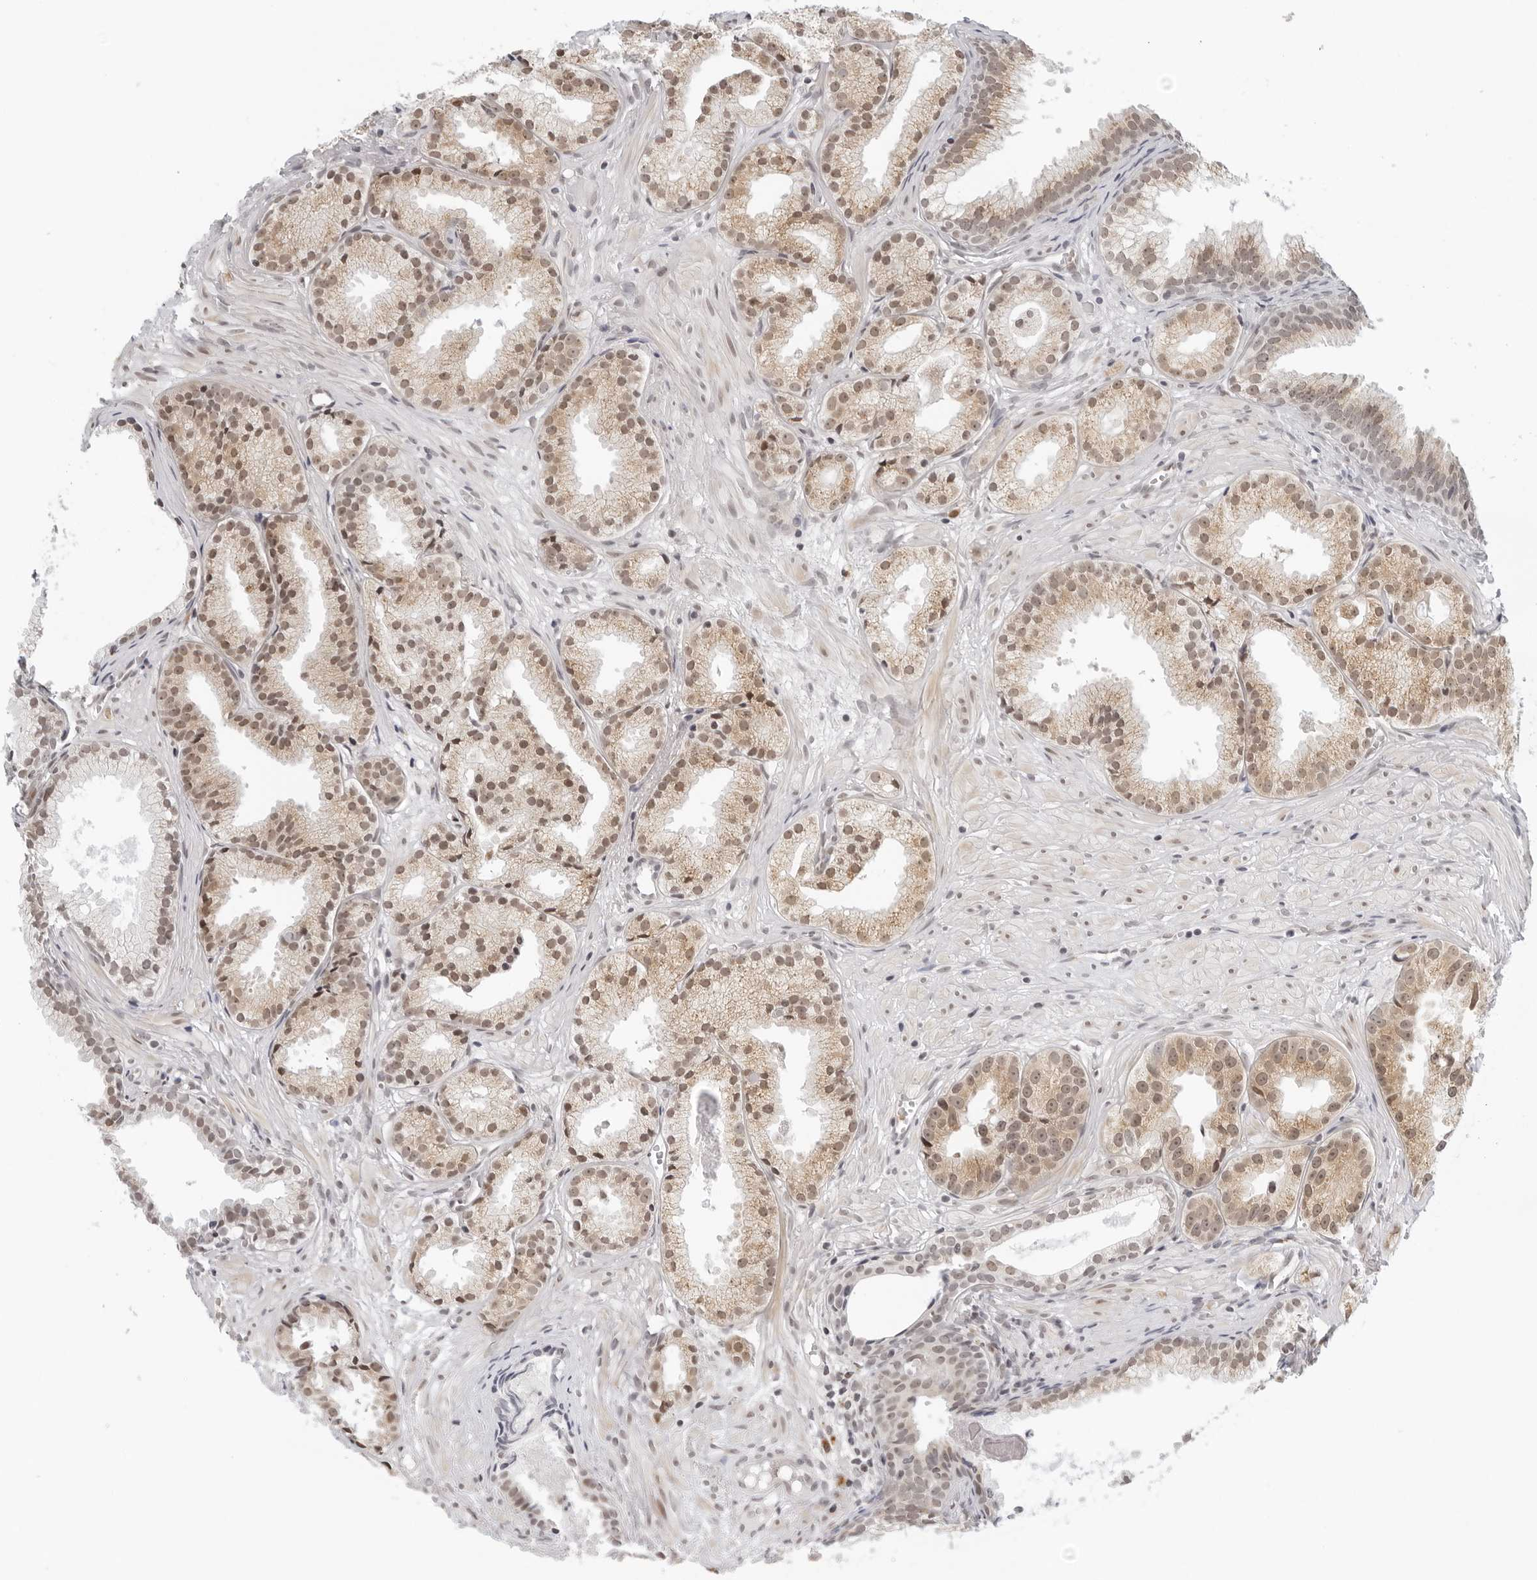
{"staining": {"intensity": "moderate", "quantity": ">75%", "location": "nuclear"}, "tissue": "prostate cancer", "cell_type": "Tumor cells", "image_type": "cancer", "snomed": [{"axis": "morphology", "description": "Adenocarcinoma, Low grade"}, {"axis": "topography", "description": "Prostate"}], "caption": "Immunohistochemical staining of human low-grade adenocarcinoma (prostate) demonstrates medium levels of moderate nuclear protein positivity in approximately >75% of tumor cells.", "gene": "TOX4", "patient": {"sex": "male", "age": 88}}